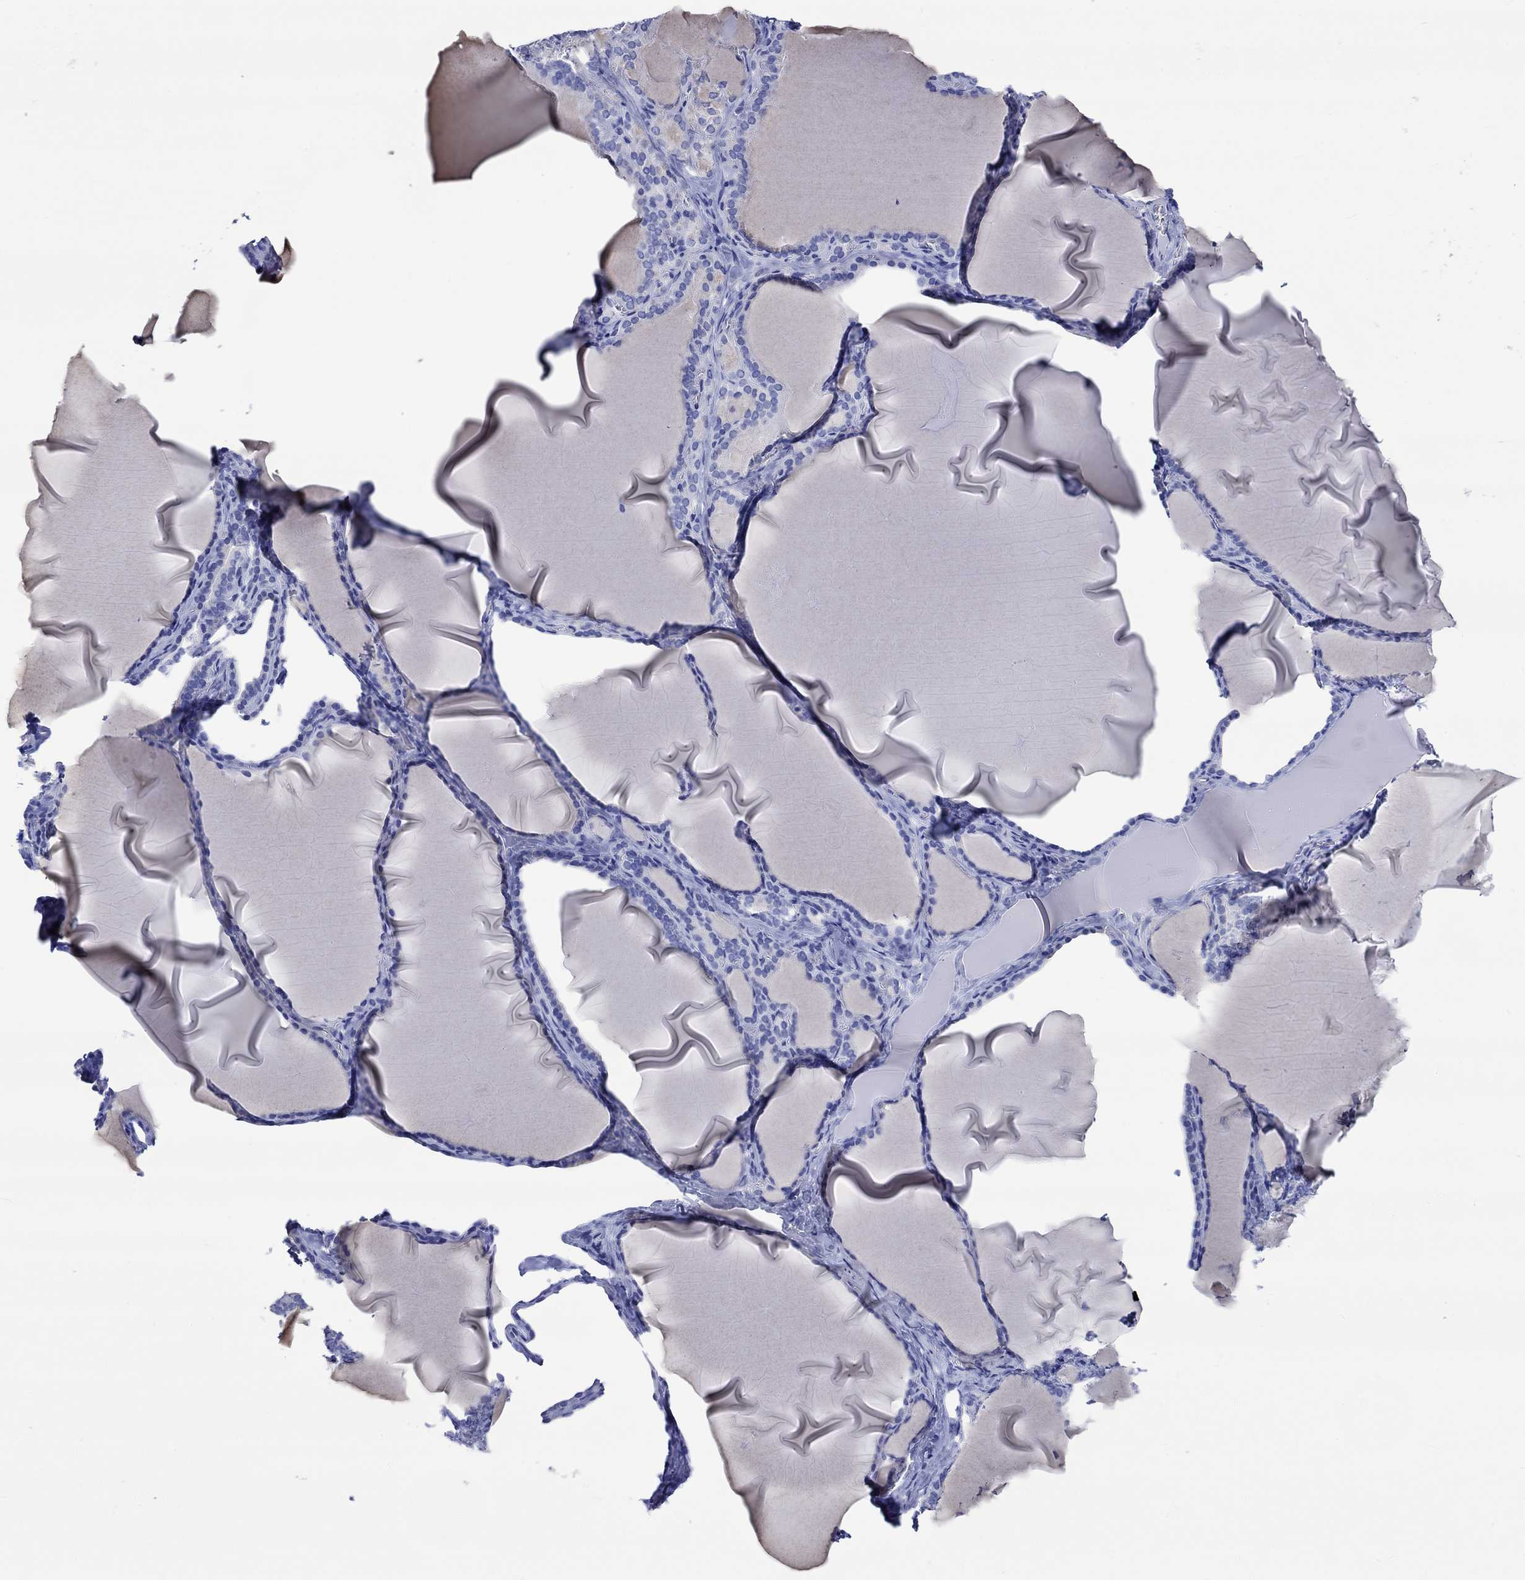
{"staining": {"intensity": "negative", "quantity": "none", "location": "none"}, "tissue": "thyroid gland", "cell_type": "Glandular cells", "image_type": "normal", "snomed": [{"axis": "morphology", "description": "Normal tissue, NOS"}, {"axis": "morphology", "description": "Hyperplasia, NOS"}, {"axis": "topography", "description": "Thyroid gland"}], "caption": "IHC of normal human thyroid gland exhibits no staining in glandular cells.", "gene": "HARBI1", "patient": {"sex": "female", "age": 27}}